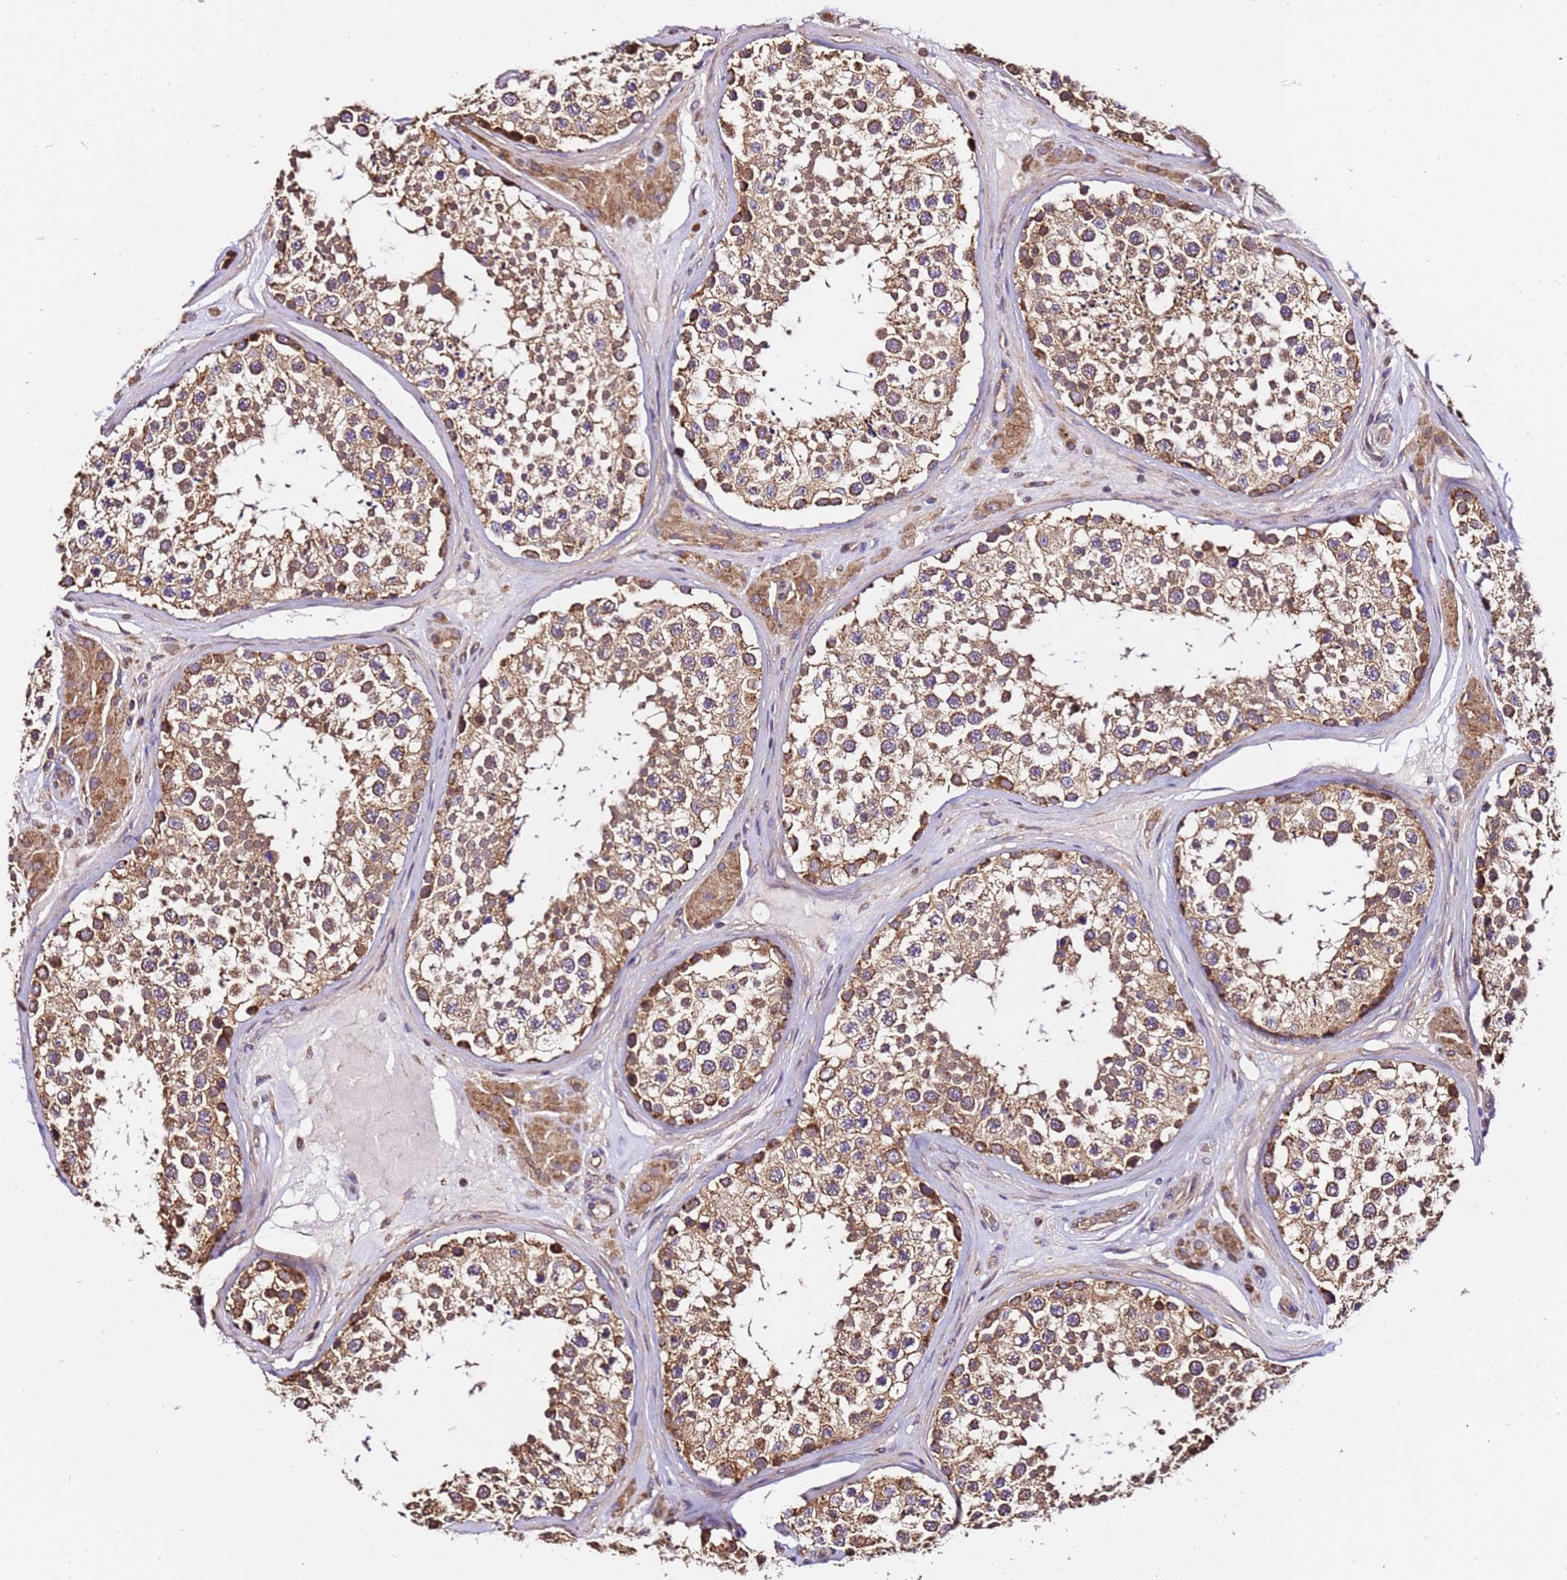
{"staining": {"intensity": "strong", "quantity": ">75%", "location": "cytoplasmic/membranous"}, "tissue": "testis", "cell_type": "Cells in seminiferous ducts", "image_type": "normal", "snomed": [{"axis": "morphology", "description": "Normal tissue, NOS"}, {"axis": "topography", "description": "Testis"}], "caption": "Immunohistochemistry histopathology image of normal human testis stained for a protein (brown), which reveals high levels of strong cytoplasmic/membranous expression in about >75% of cells in seminiferous ducts.", "gene": "LRRIQ1", "patient": {"sex": "male", "age": 46}}